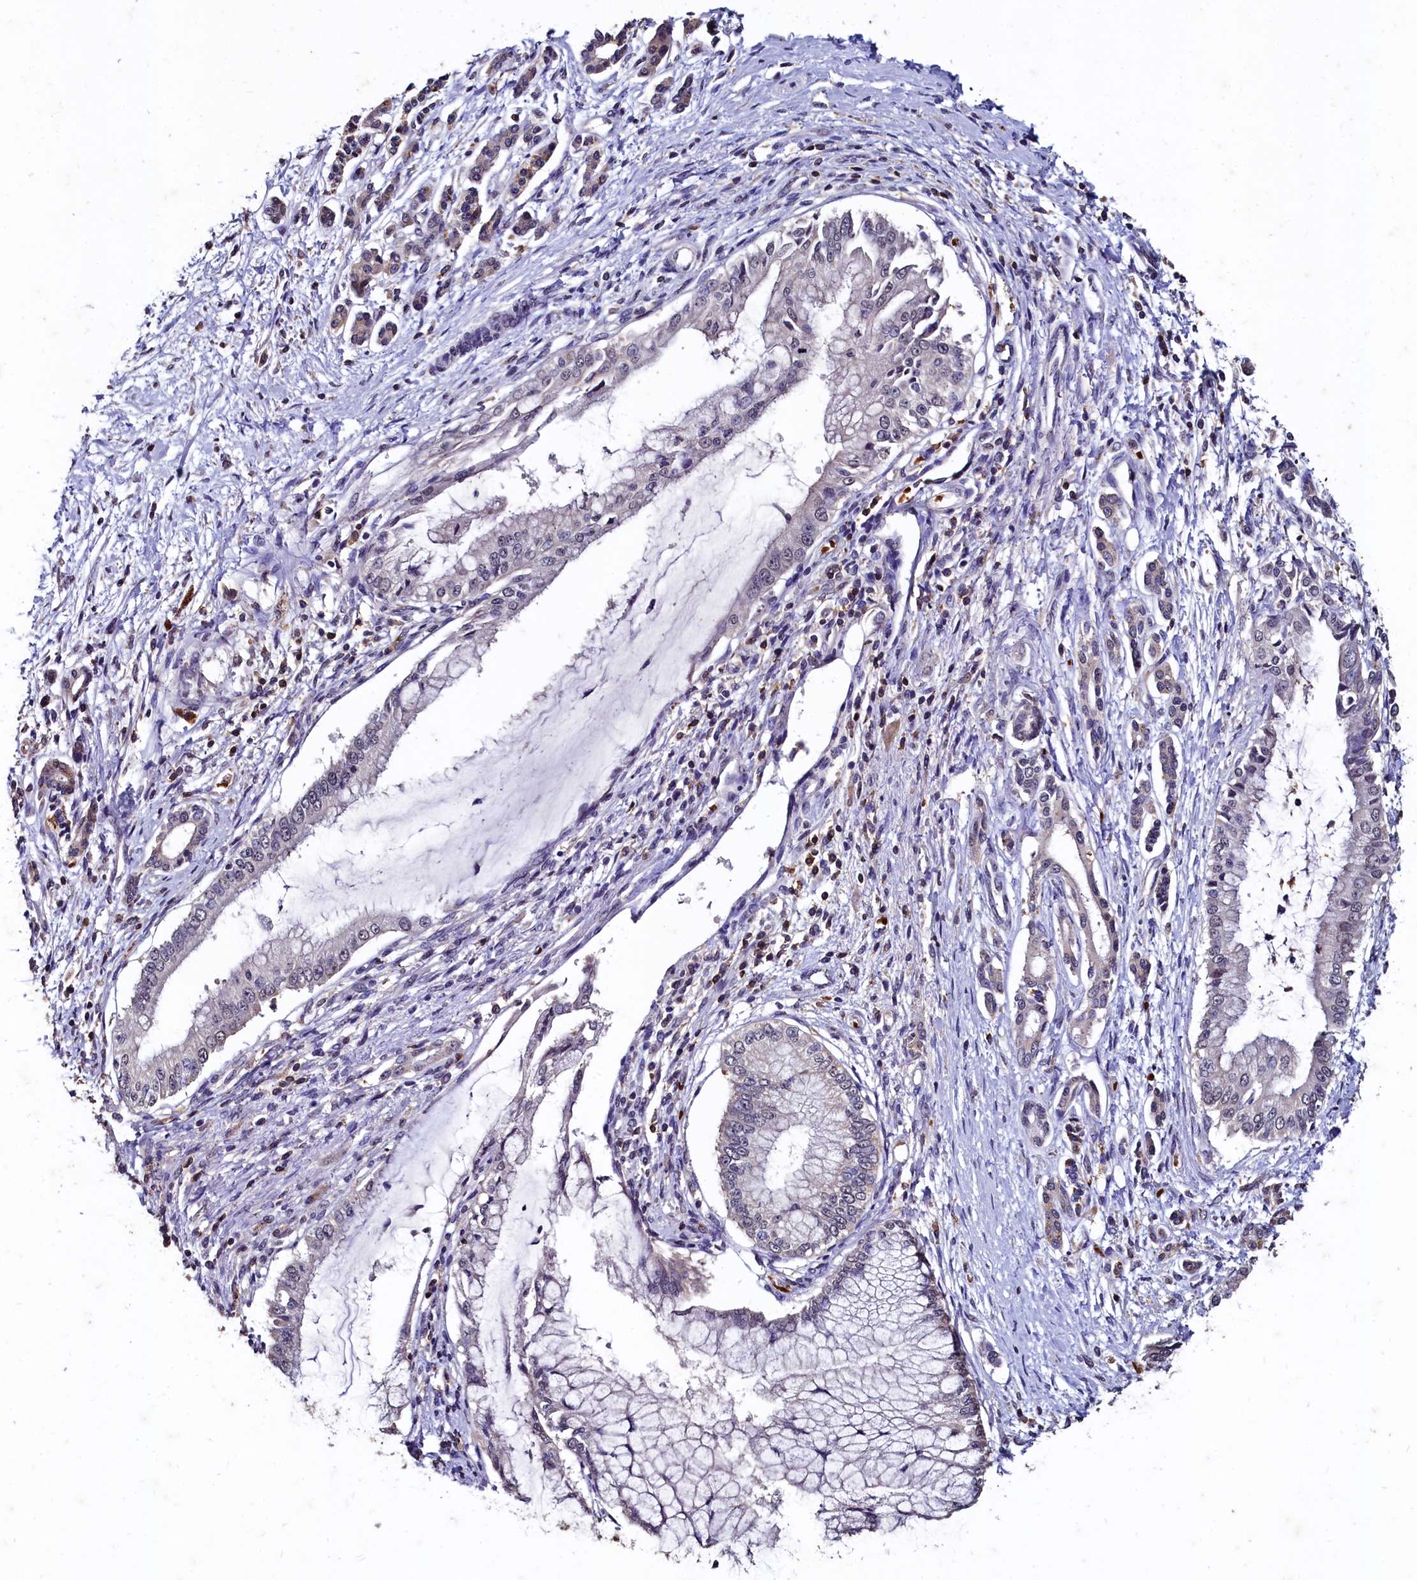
{"staining": {"intensity": "negative", "quantity": "none", "location": "none"}, "tissue": "pancreatic cancer", "cell_type": "Tumor cells", "image_type": "cancer", "snomed": [{"axis": "morphology", "description": "Adenocarcinoma, NOS"}, {"axis": "topography", "description": "Pancreas"}], "caption": "This is an immunohistochemistry (IHC) photomicrograph of pancreatic adenocarcinoma. There is no positivity in tumor cells.", "gene": "CSTPP1", "patient": {"sex": "male", "age": 58}}